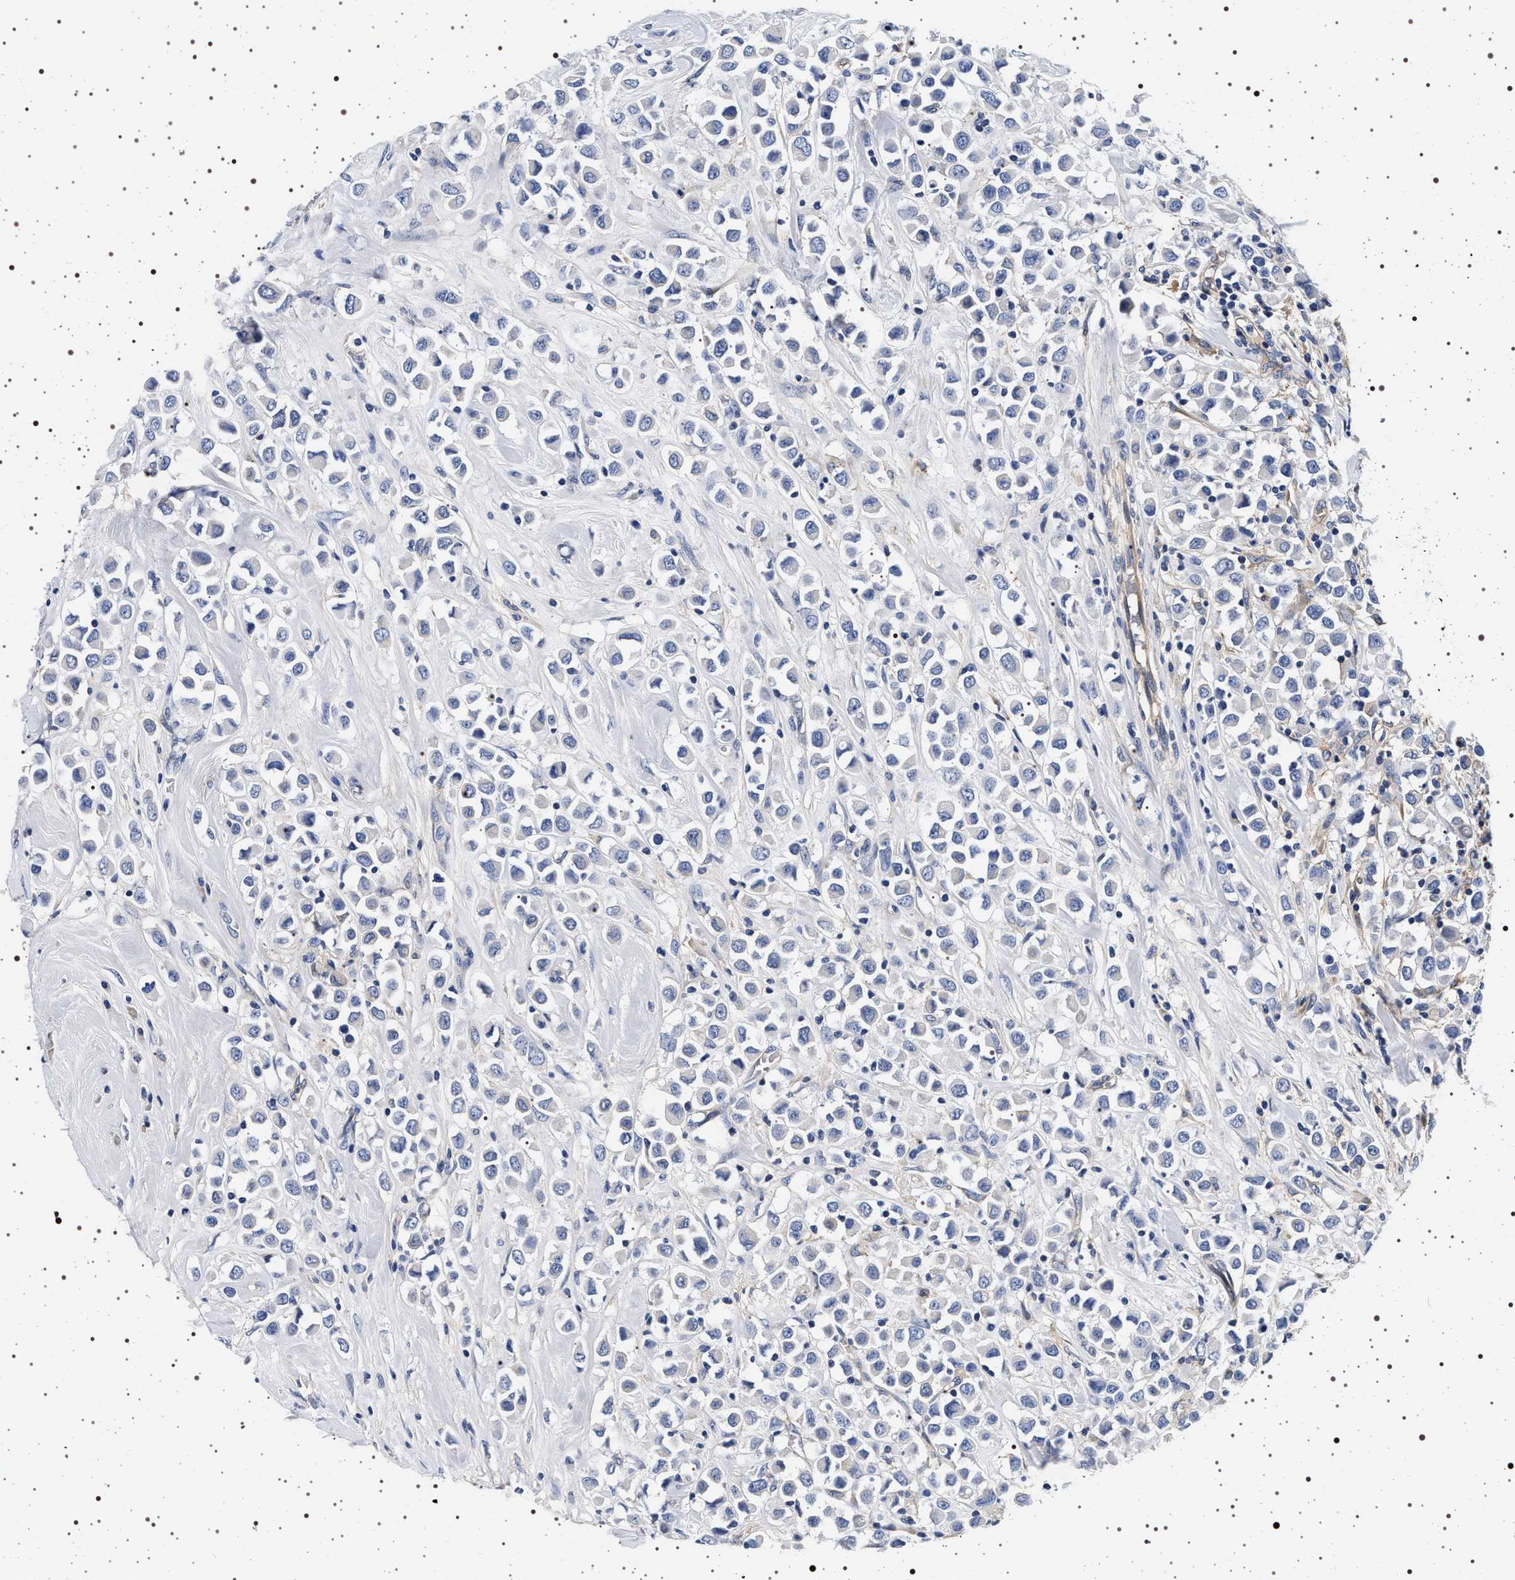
{"staining": {"intensity": "negative", "quantity": "none", "location": "none"}, "tissue": "breast cancer", "cell_type": "Tumor cells", "image_type": "cancer", "snomed": [{"axis": "morphology", "description": "Duct carcinoma"}, {"axis": "topography", "description": "Breast"}], "caption": "Tumor cells show no significant positivity in breast cancer.", "gene": "HSD17B1", "patient": {"sex": "female", "age": 61}}